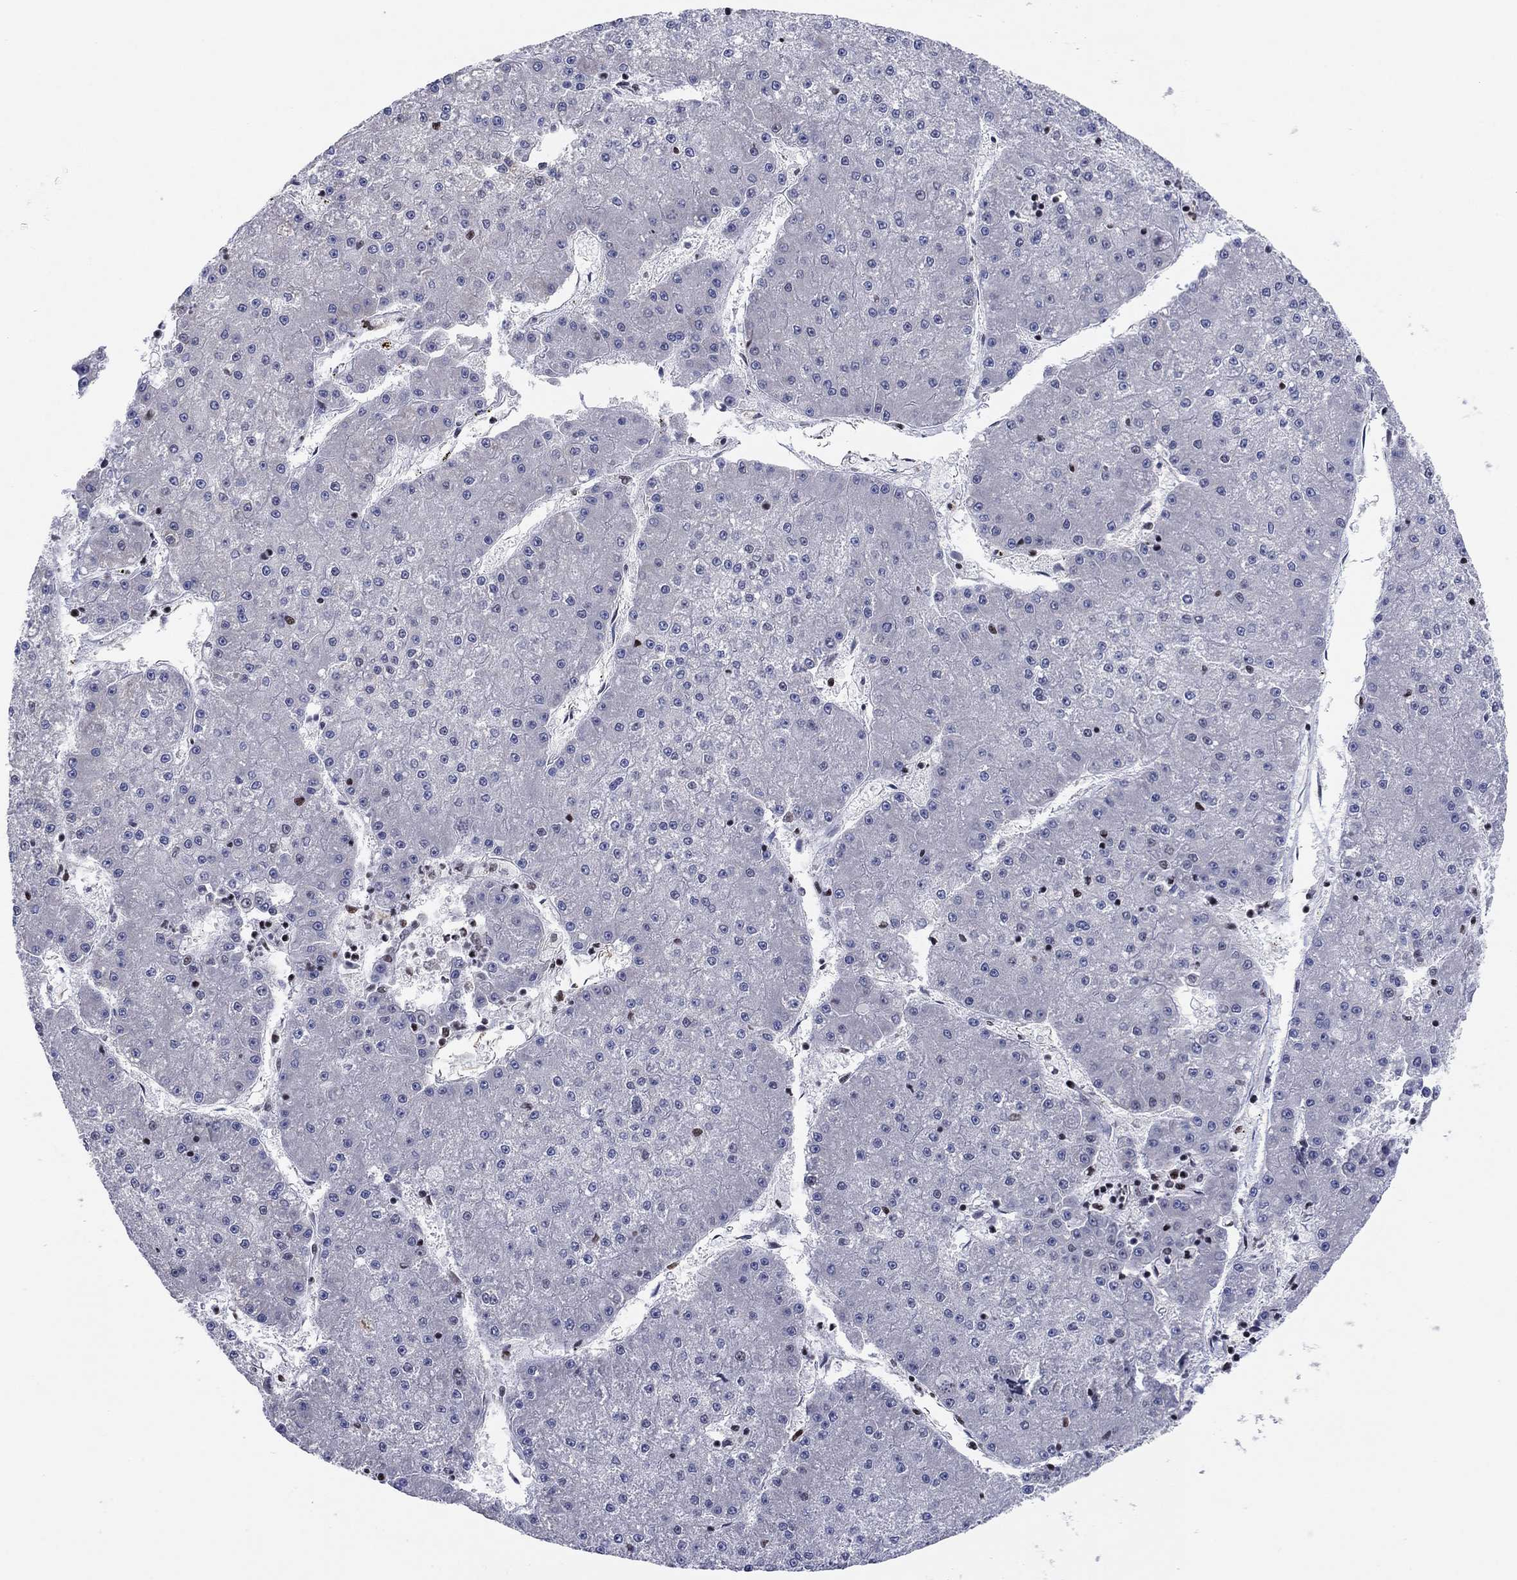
{"staining": {"intensity": "negative", "quantity": "none", "location": "none"}, "tissue": "liver cancer", "cell_type": "Tumor cells", "image_type": "cancer", "snomed": [{"axis": "morphology", "description": "Carcinoma, Hepatocellular, NOS"}, {"axis": "topography", "description": "Liver"}], "caption": "Tumor cells show no significant protein positivity in liver hepatocellular carcinoma.", "gene": "N4BP2", "patient": {"sex": "male", "age": 73}}